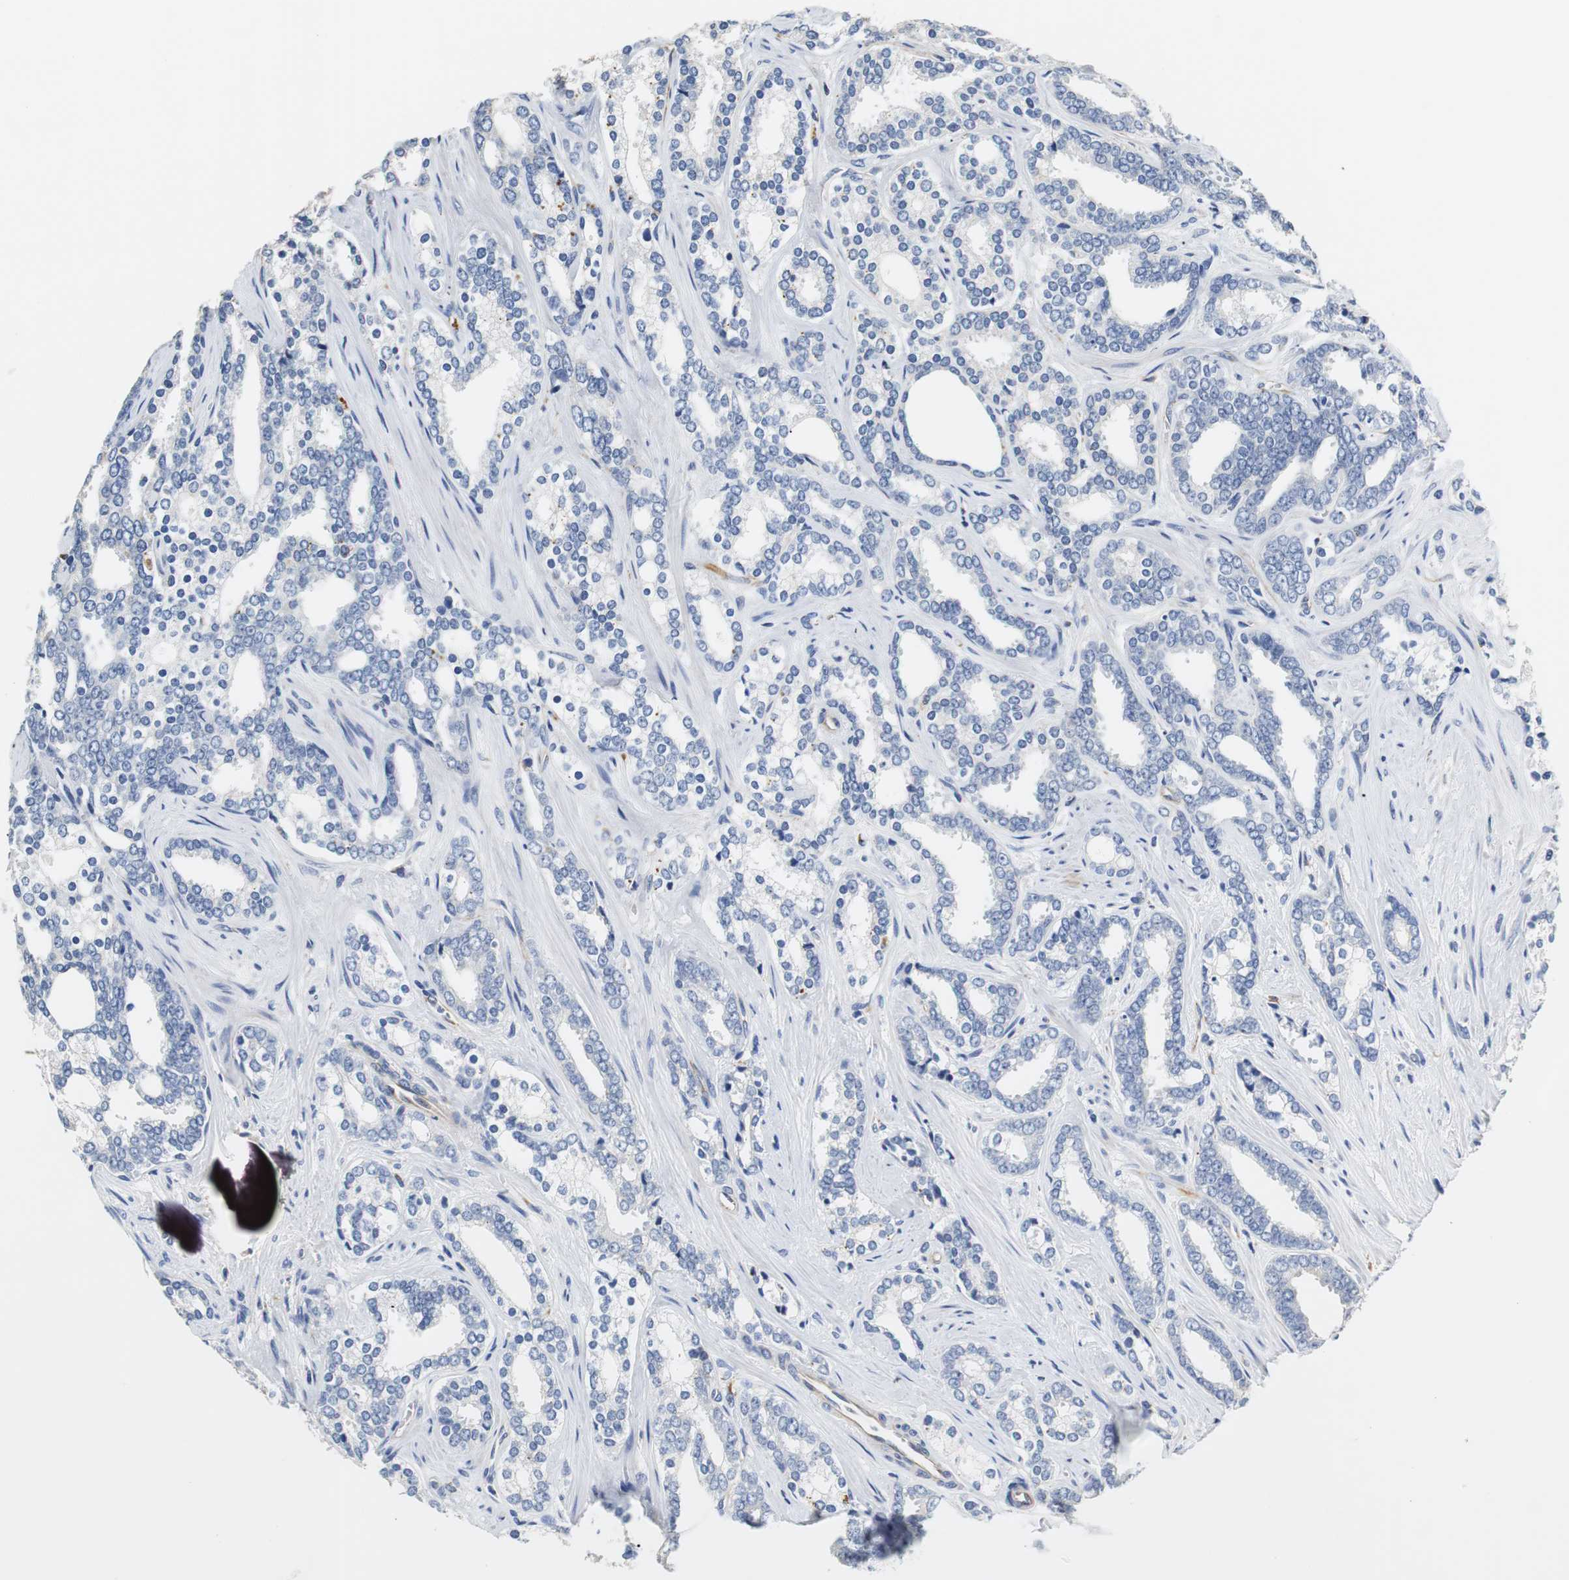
{"staining": {"intensity": "negative", "quantity": "none", "location": "none"}, "tissue": "prostate cancer", "cell_type": "Tumor cells", "image_type": "cancer", "snomed": [{"axis": "morphology", "description": "Adenocarcinoma, High grade"}, {"axis": "topography", "description": "Prostate"}], "caption": "A micrograph of prostate cancer (adenocarcinoma (high-grade)) stained for a protein exhibits no brown staining in tumor cells. (DAB immunohistochemistry, high magnification).", "gene": "PCK1", "patient": {"sex": "male", "age": 67}}